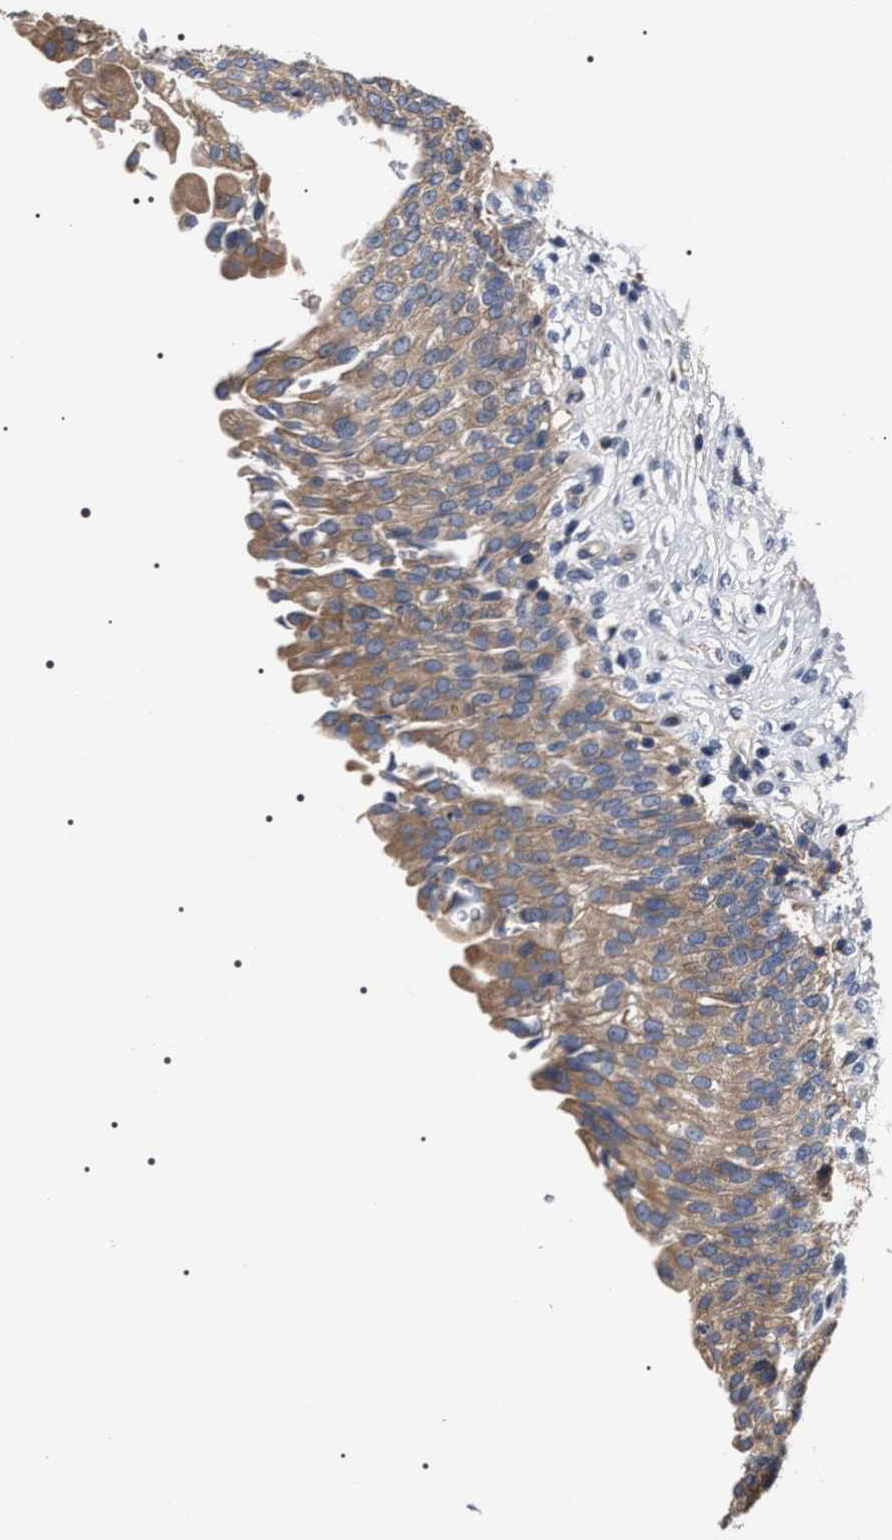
{"staining": {"intensity": "moderate", "quantity": ">75%", "location": "cytoplasmic/membranous"}, "tissue": "urinary bladder", "cell_type": "Urothelial cells", "image_type": "normal", "snomed": [{"axis": "morphology", "description": "Urothelial carcinoma, High grade"}, {"axis": "topography", "description": "Urinary bladder"}], "caption": "IHC of normal urinary bladder displays medium levels of moderate cytoplasmic/membranous positivity in about >75% of urothelial cells. (Stains: DAB in brown, nuclei in blue, Microscopy: brightfield microscopy at high magnification).", "gene": "MIS18A", "patient": {"sex": "male", "age": 46}}